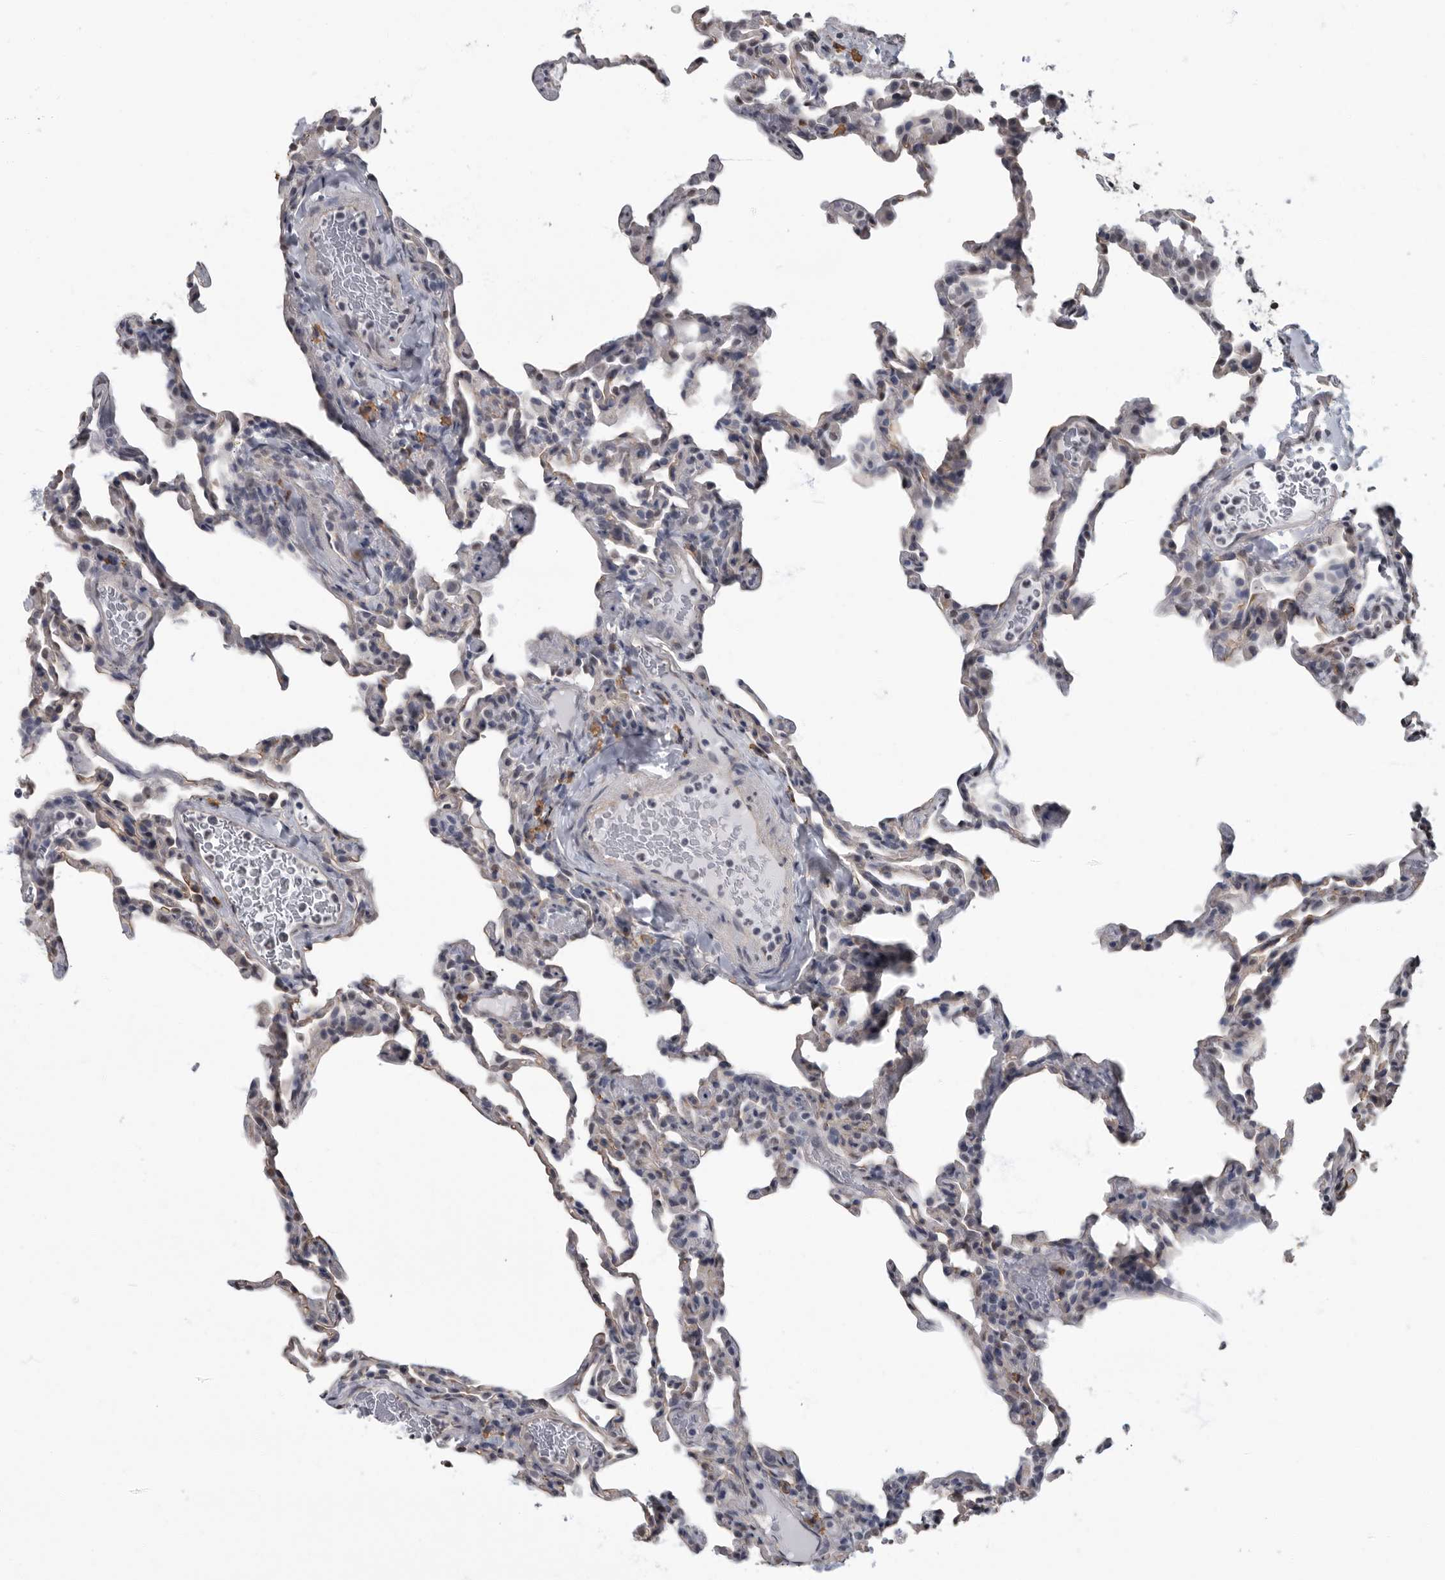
{"staining": {"intensity": "weak", "quantity": "<25%", "location": "nuclear"}, "tissue": "lung", "cell_type": "Alveolar cells", "image_type": "normal", "snomed": [{"axis": "morphology", "description": "Normal tissue, NOS"}, {"axis": "topography", "description": "Lung"}], "caption": "Immunohistochemistry (IHC) micrograph of unremarkable lung: lung stained with DAB demonstrates no significant protein staining in alveolar cells.", "gene": "ARHGEF10", "patient": {"sex": "male", "age": 20}}